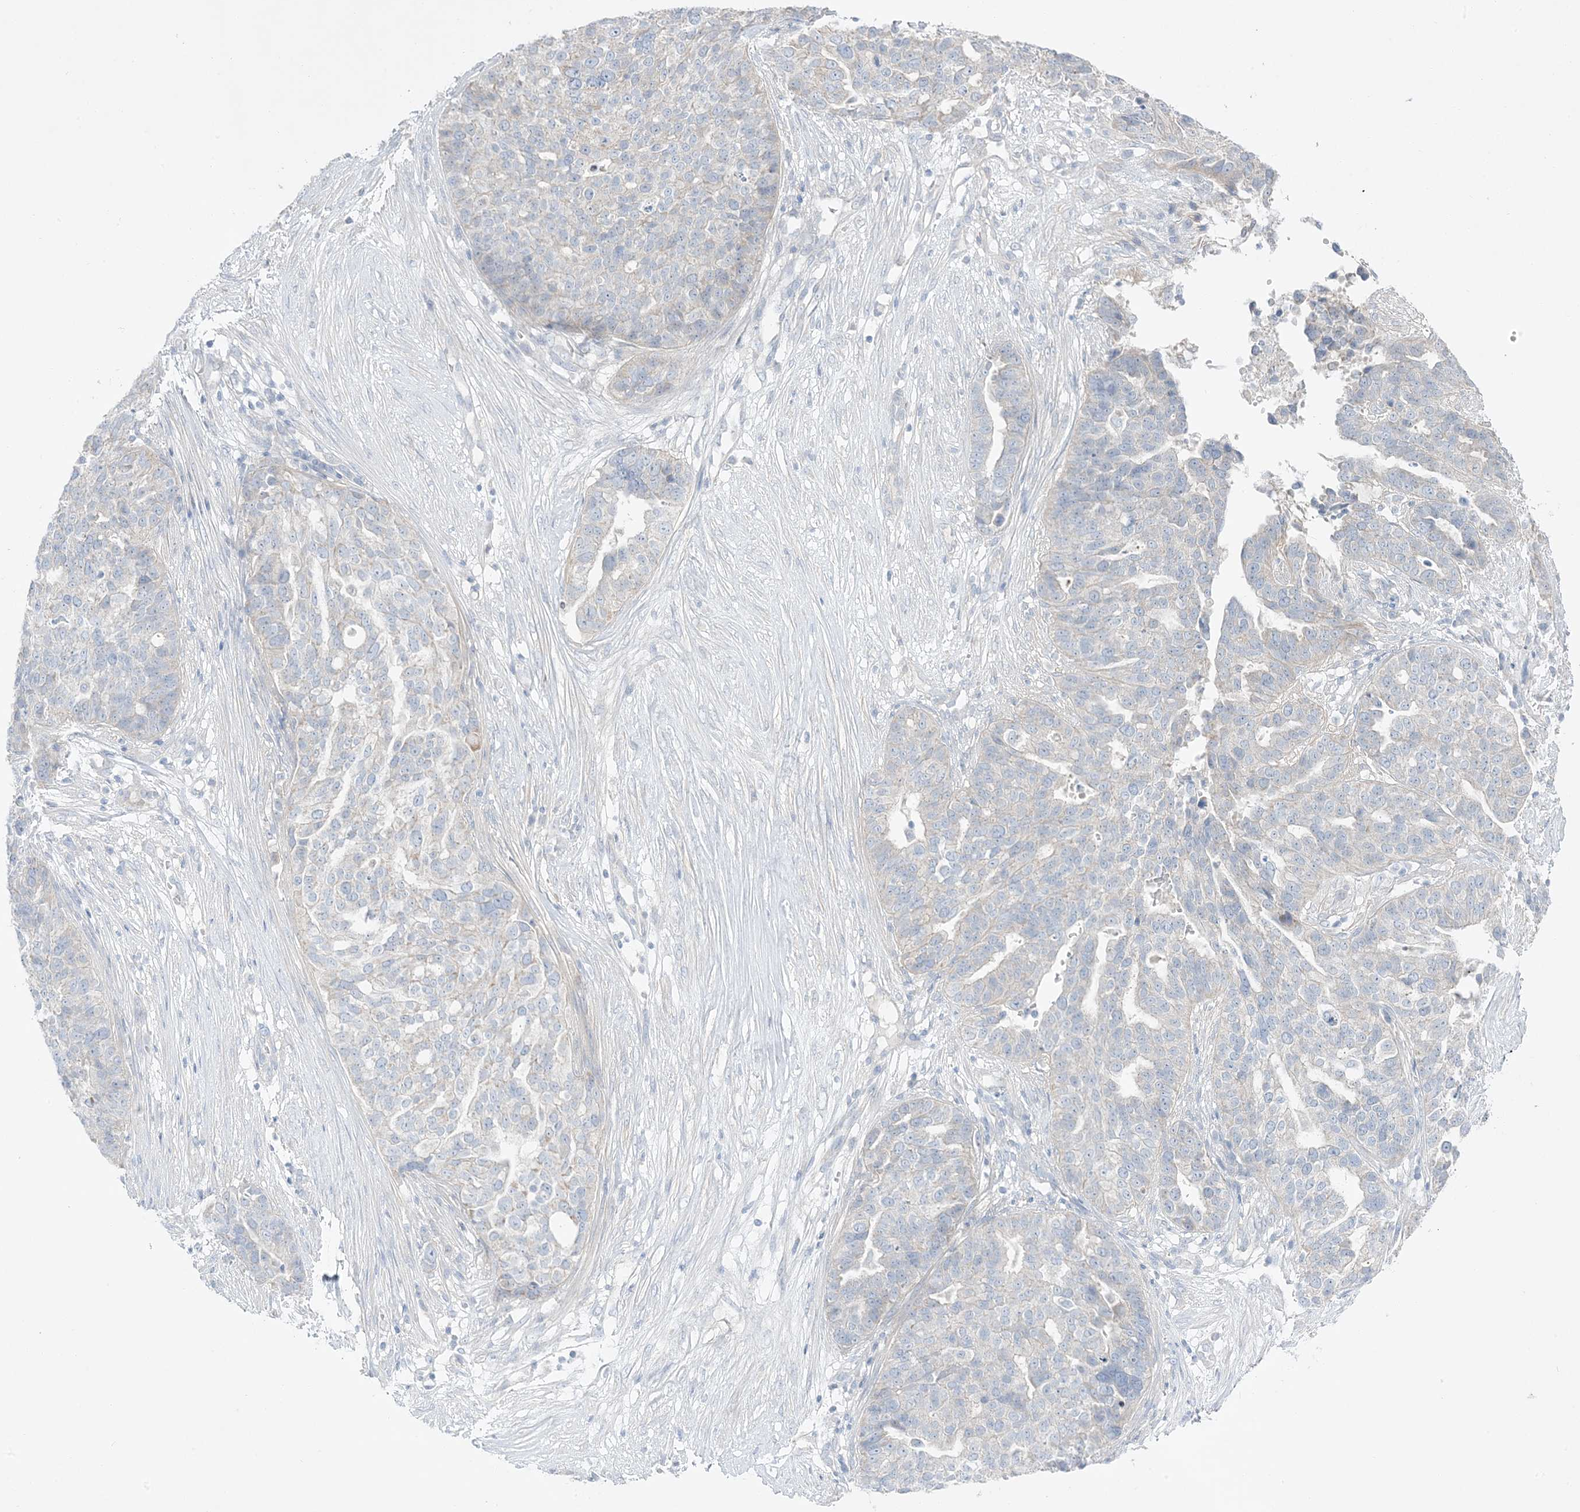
{"staining": {"intensity": "negative", "quantity": "none", "location": "none"}, "tissue": "ovarian cancer", "cell_type": "Tumor cells", "image_type": "cancer", "snomed": [{"axis": "morphology", "description": "Cystadenocarcinoma, serous, NOS"}, {"axis": "topography", "description": "Ovary"}], "caption": "The histopathology image demonstrates no staining of tumor cells in ovarian serous cystadenocarcinoma.", "gene": "FAM184A", "patient": {"sex": "female", "age": 59}}